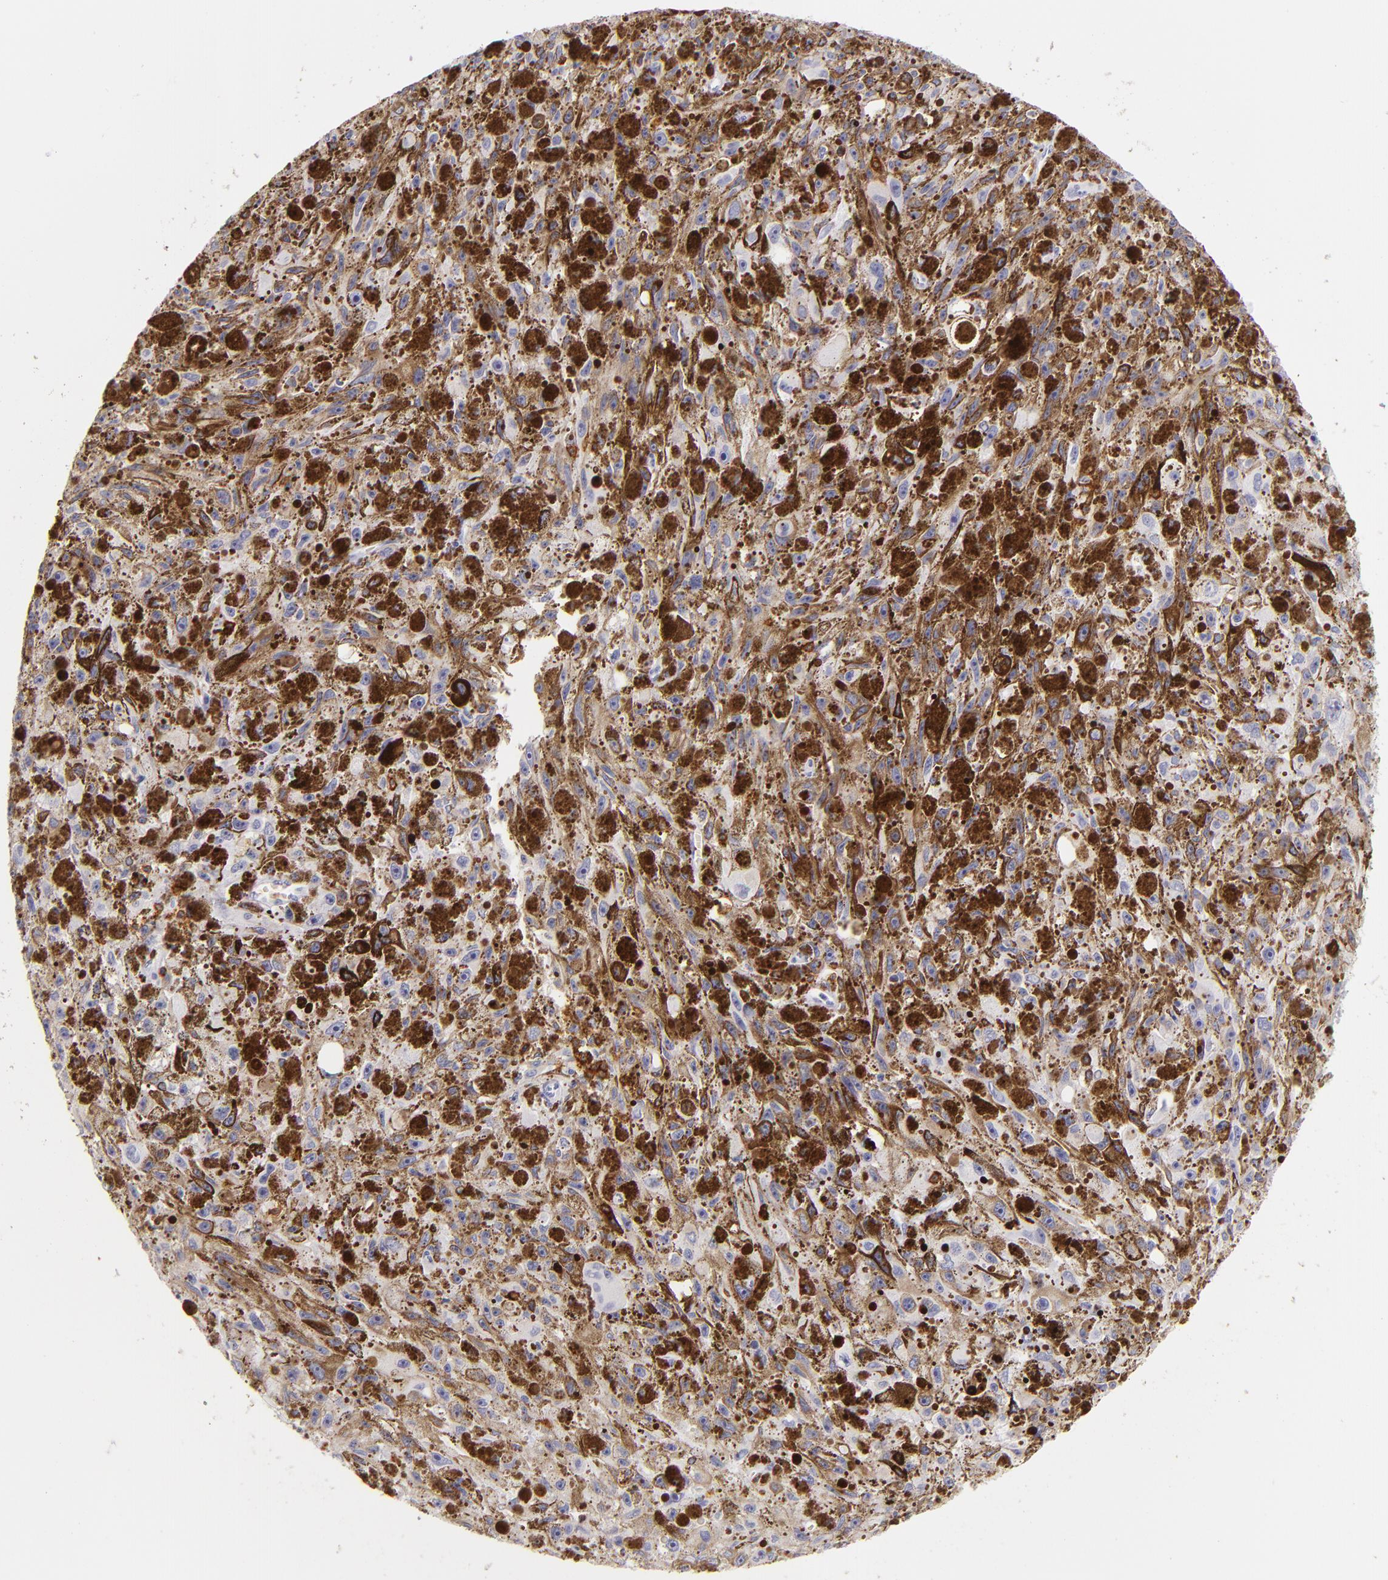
{"staining": {"intensity": "negative", "quantity": "none", "location": "none"}, "tissue": "melanoma", "cell_type": "Tumor cells", "image_type": "cancer", "snomed": [{"axis": "morphology", "description": "Malignant melanoma, NOS"}, {"axis": "topography", "description": "Skin"}], "caption": "Tumor cells show no significant protein staining in melanoma. (Brightfield microscopy of DAB immunohistochemistry at high magnification).", "gene": "LAT", "patient": {"sex": "male", "age": 57}}